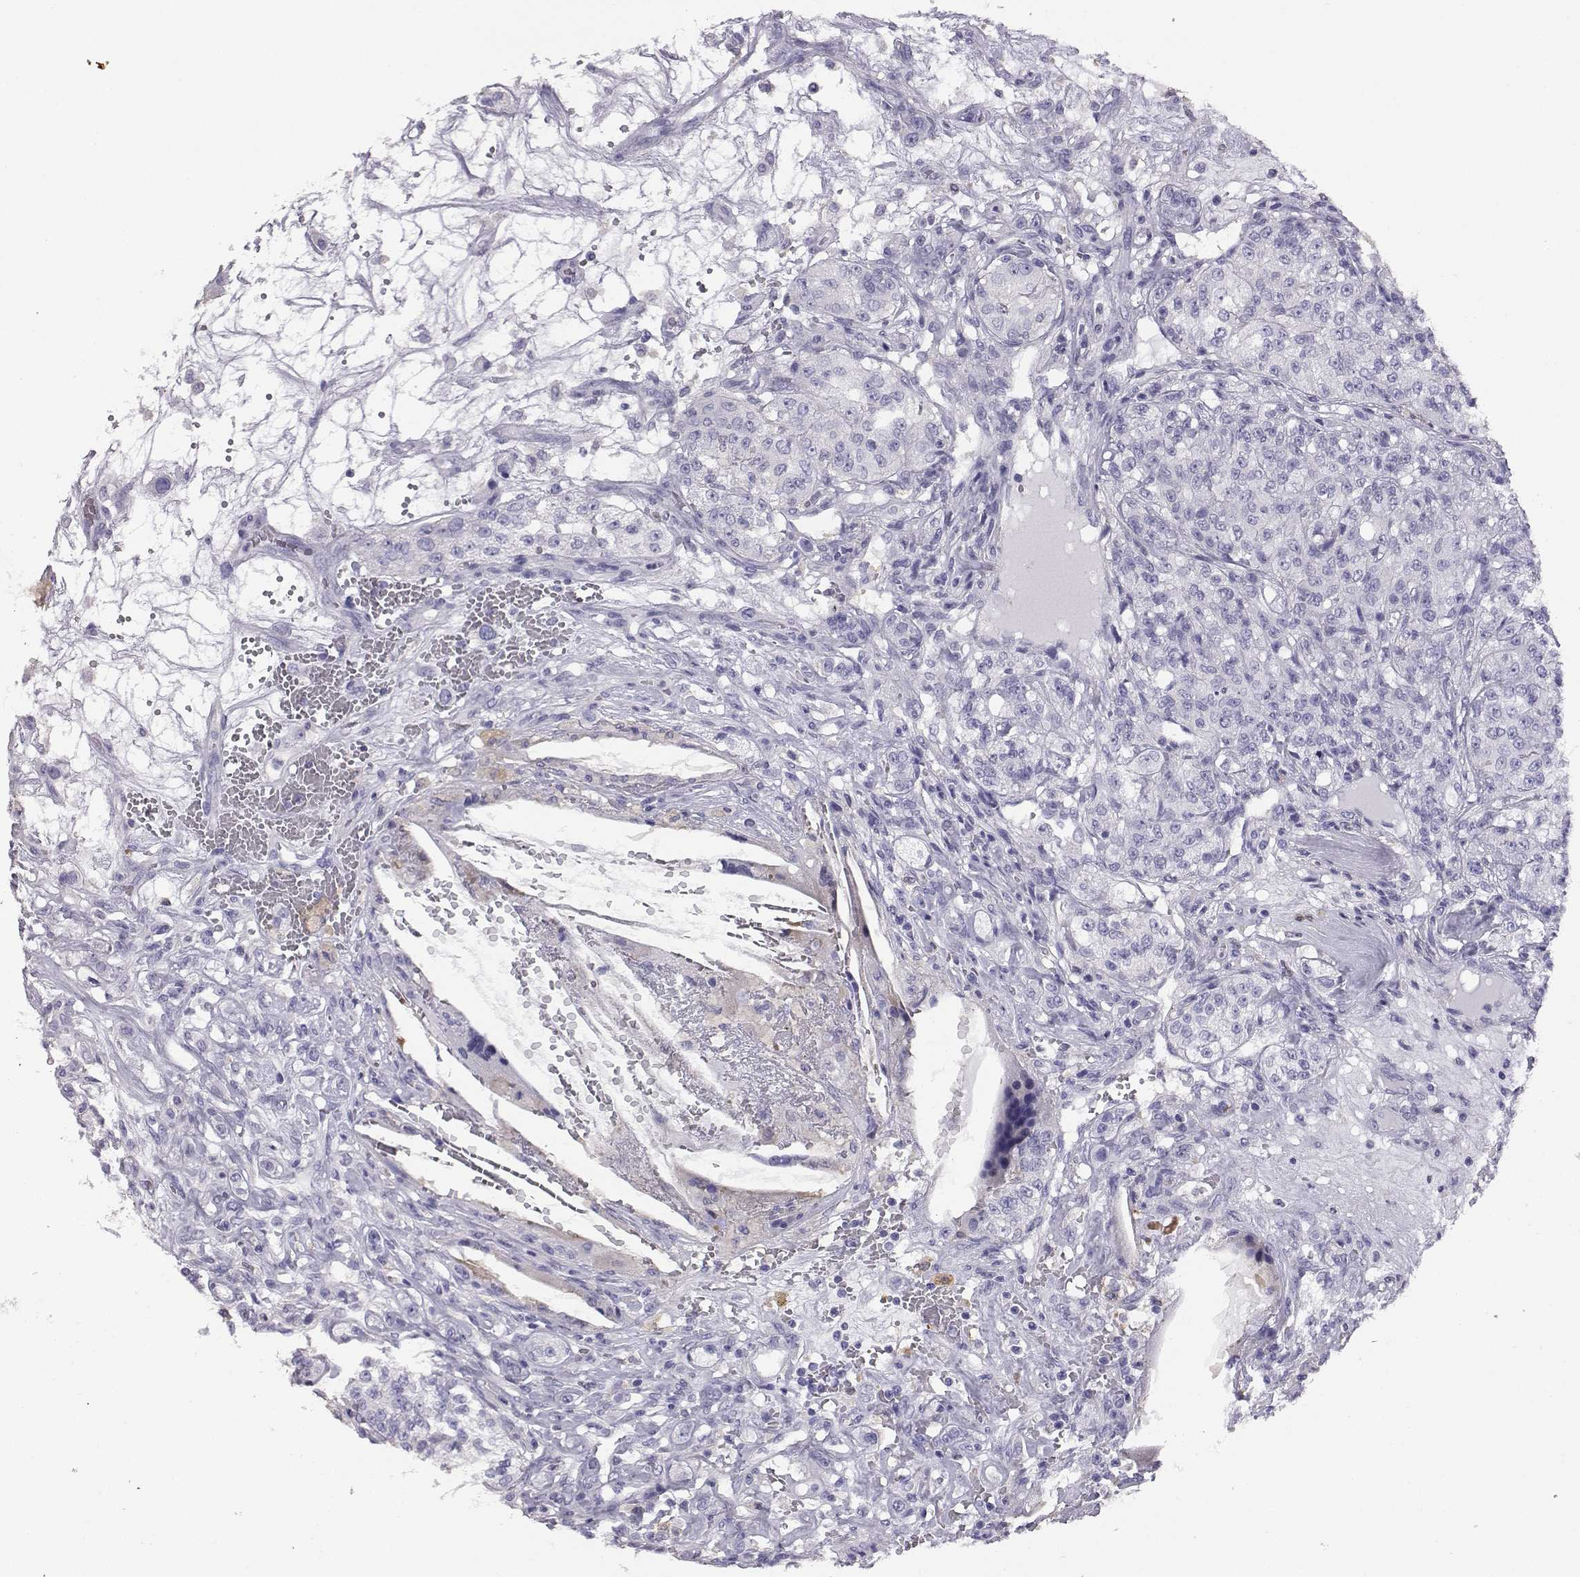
{"staining": {"intensity": "negative", "quantity": "none", "location": "none"}, "tissue": "renal cancer", "cell_type": "Tumor cells", "image_type": "cancer", "snomed": [{"axis": "morphology", "description": "Adenocarcinoma, NOS"}, {"axis": "topography", "description": "Kidney"}], "caption": "Protein analysis of renal adenocarcinoma reveals no significant expression in tumor cells.", "gene": "AKR1B1", "patient": {"sex": "female", "age": 63}}